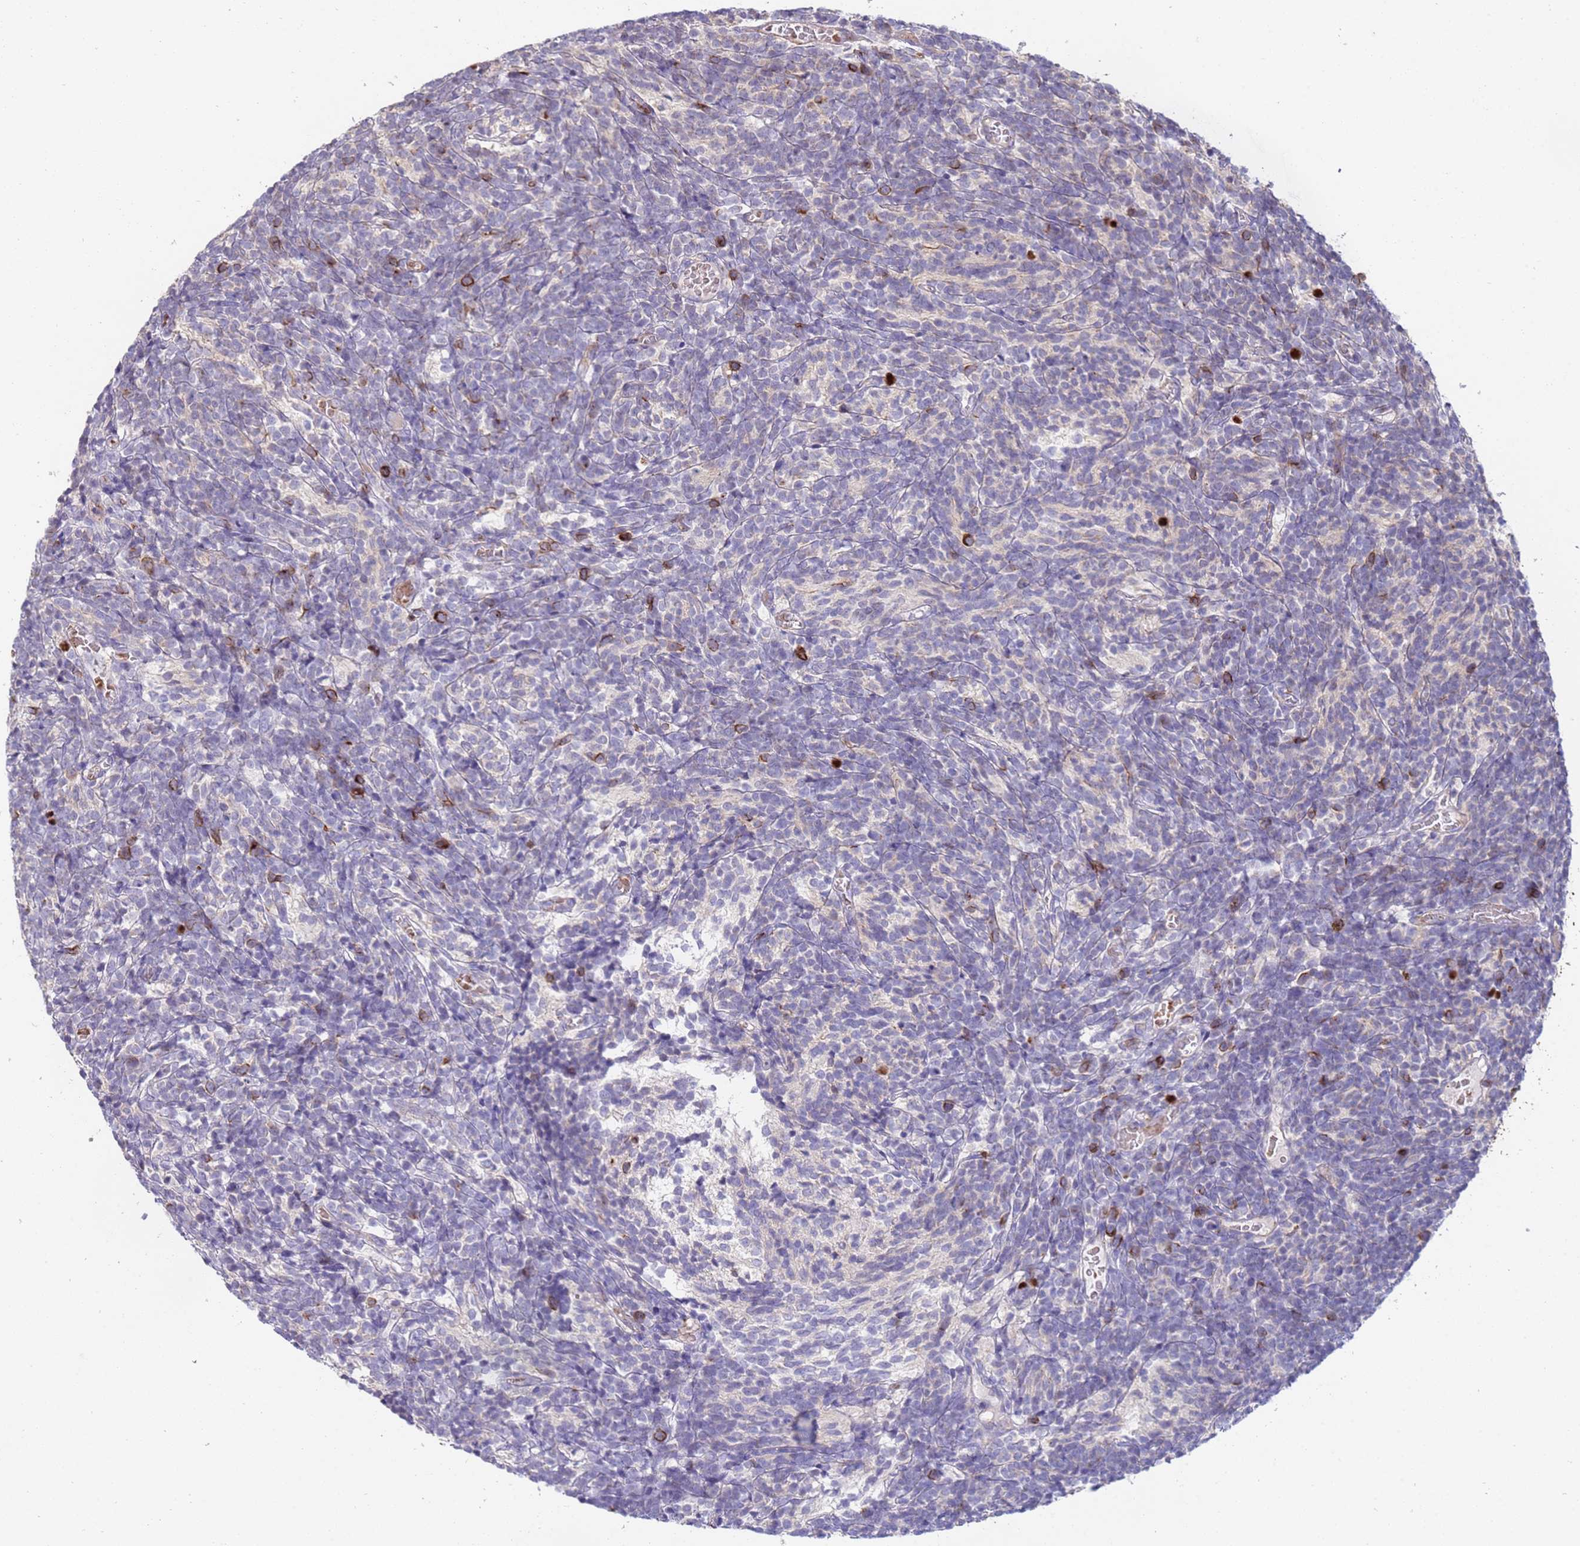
{"staining": {"intensity": "negative", "quantity": "none", "location": "none"}, "tissue": "glioma", "cell_type": "Tumor cells", "image_type": "cancer", "snomed": [{"axis": "morphology", "description": "Glioma, malignant, Low grade"}, {"axis": "topography", "description": "Brain"}], "caption": "Histopathology image shows no significant protein staining in tumor cells of malignant glioma (low-grade). (Immunohistochemistry (ihc), brightfield microscopy, high magnification).", "gene": "NMUR2", "patient": {"sex": "female", "age": 1}}